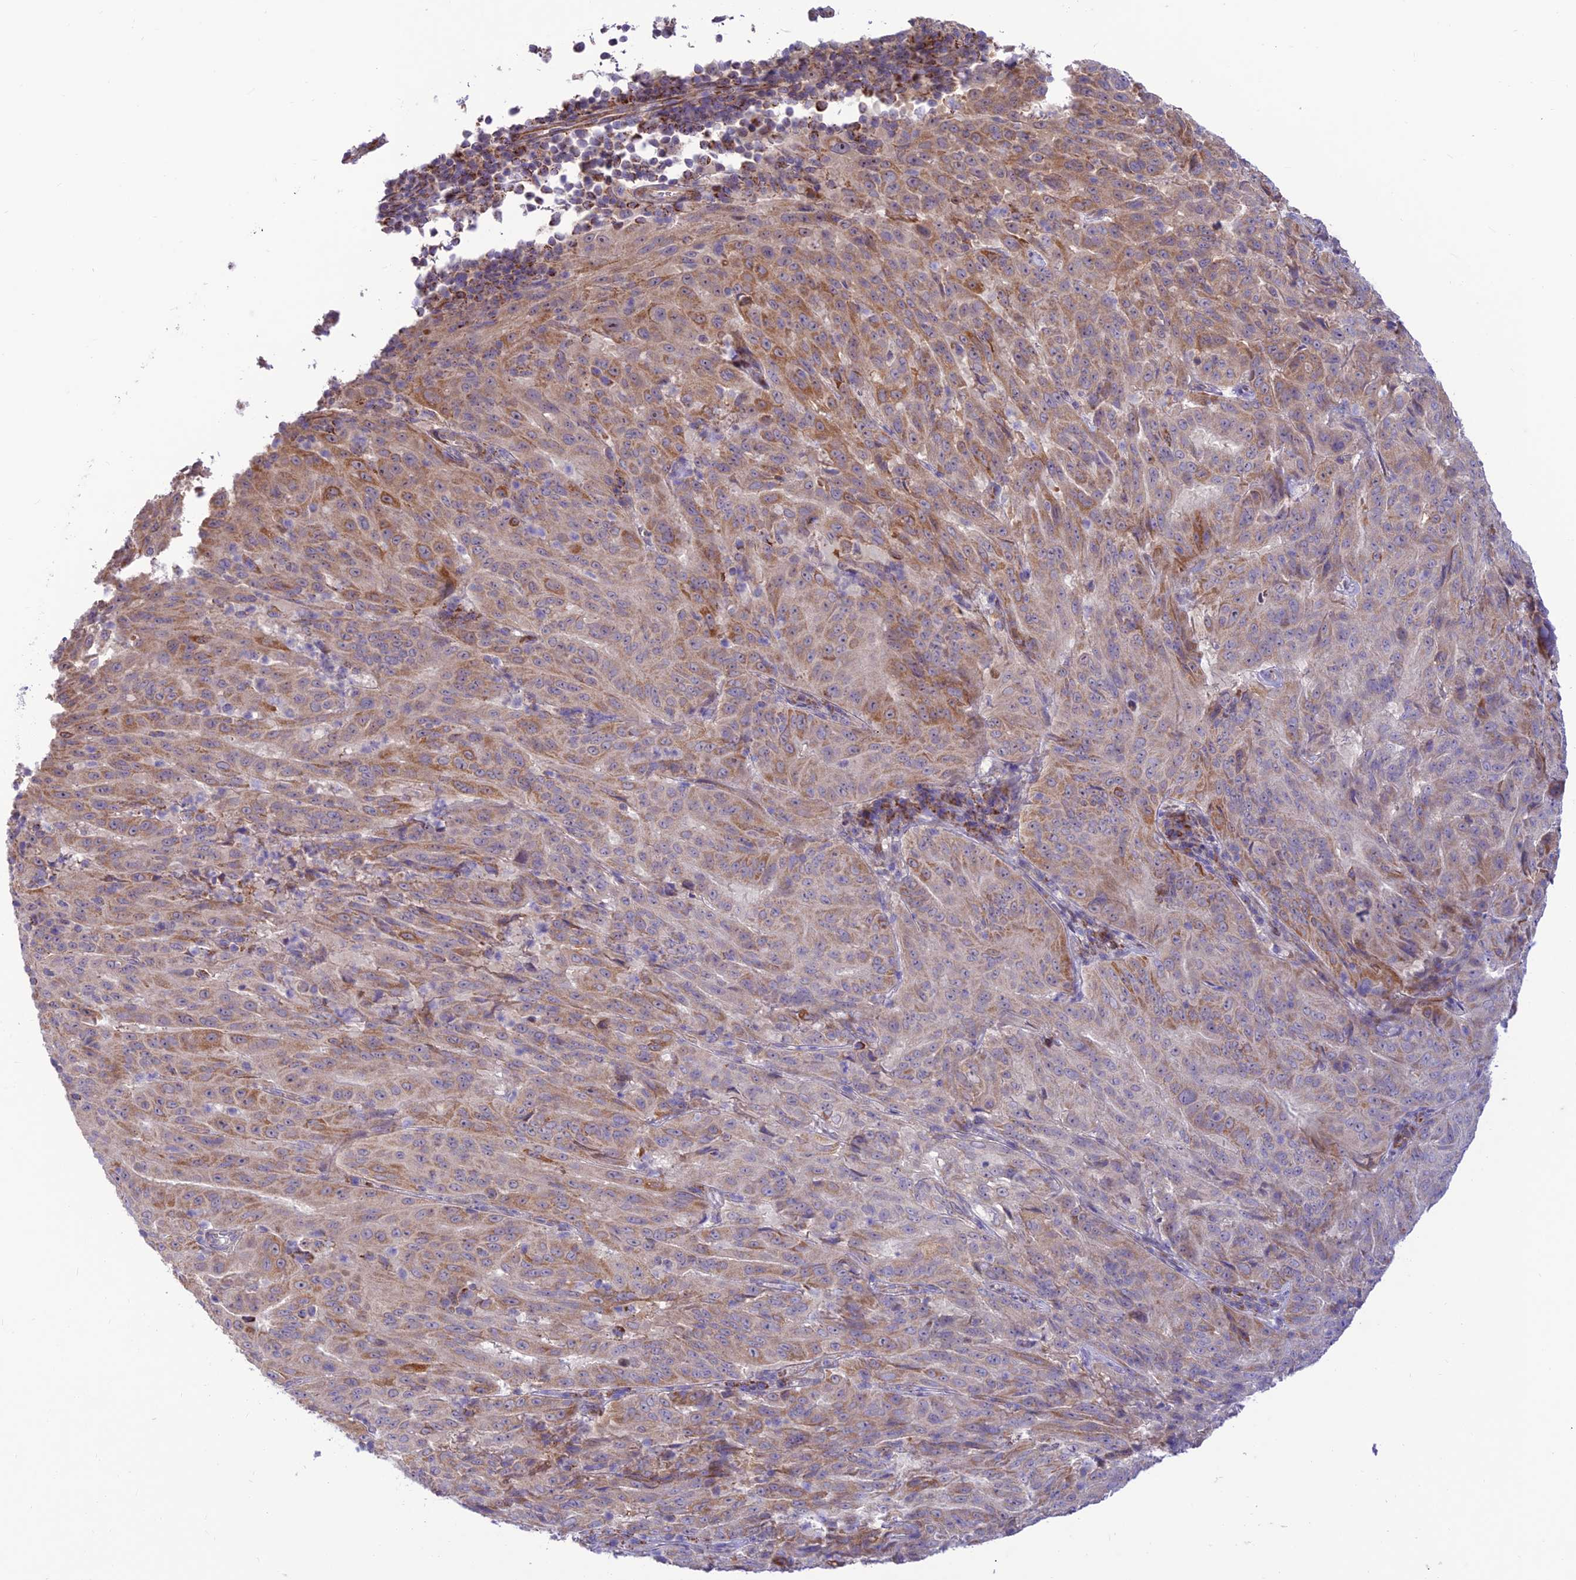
{"staining": {"intensity": "moderate", "quantity": "25%-75%", "location": "cytoplasmic/membranous"}, "tissue": "pancreatic cancer", "cell_type": "Tumor cells", "image_type": "cancer", "snomed": [{"axis": "morphology", "description": "Adenocarcinoma, NOS"}, {"axis": "topography", "description": "Pancreas"}], "caption": "Brown immunohistochemical staining in pancreatic adenocarcinoma reveals moderate cytoplasmic/membranous positivity in approximately 25%-75% of tumor cells.", "gene": "FAM186B", "patient": {"sex": "male", "age": 63}}